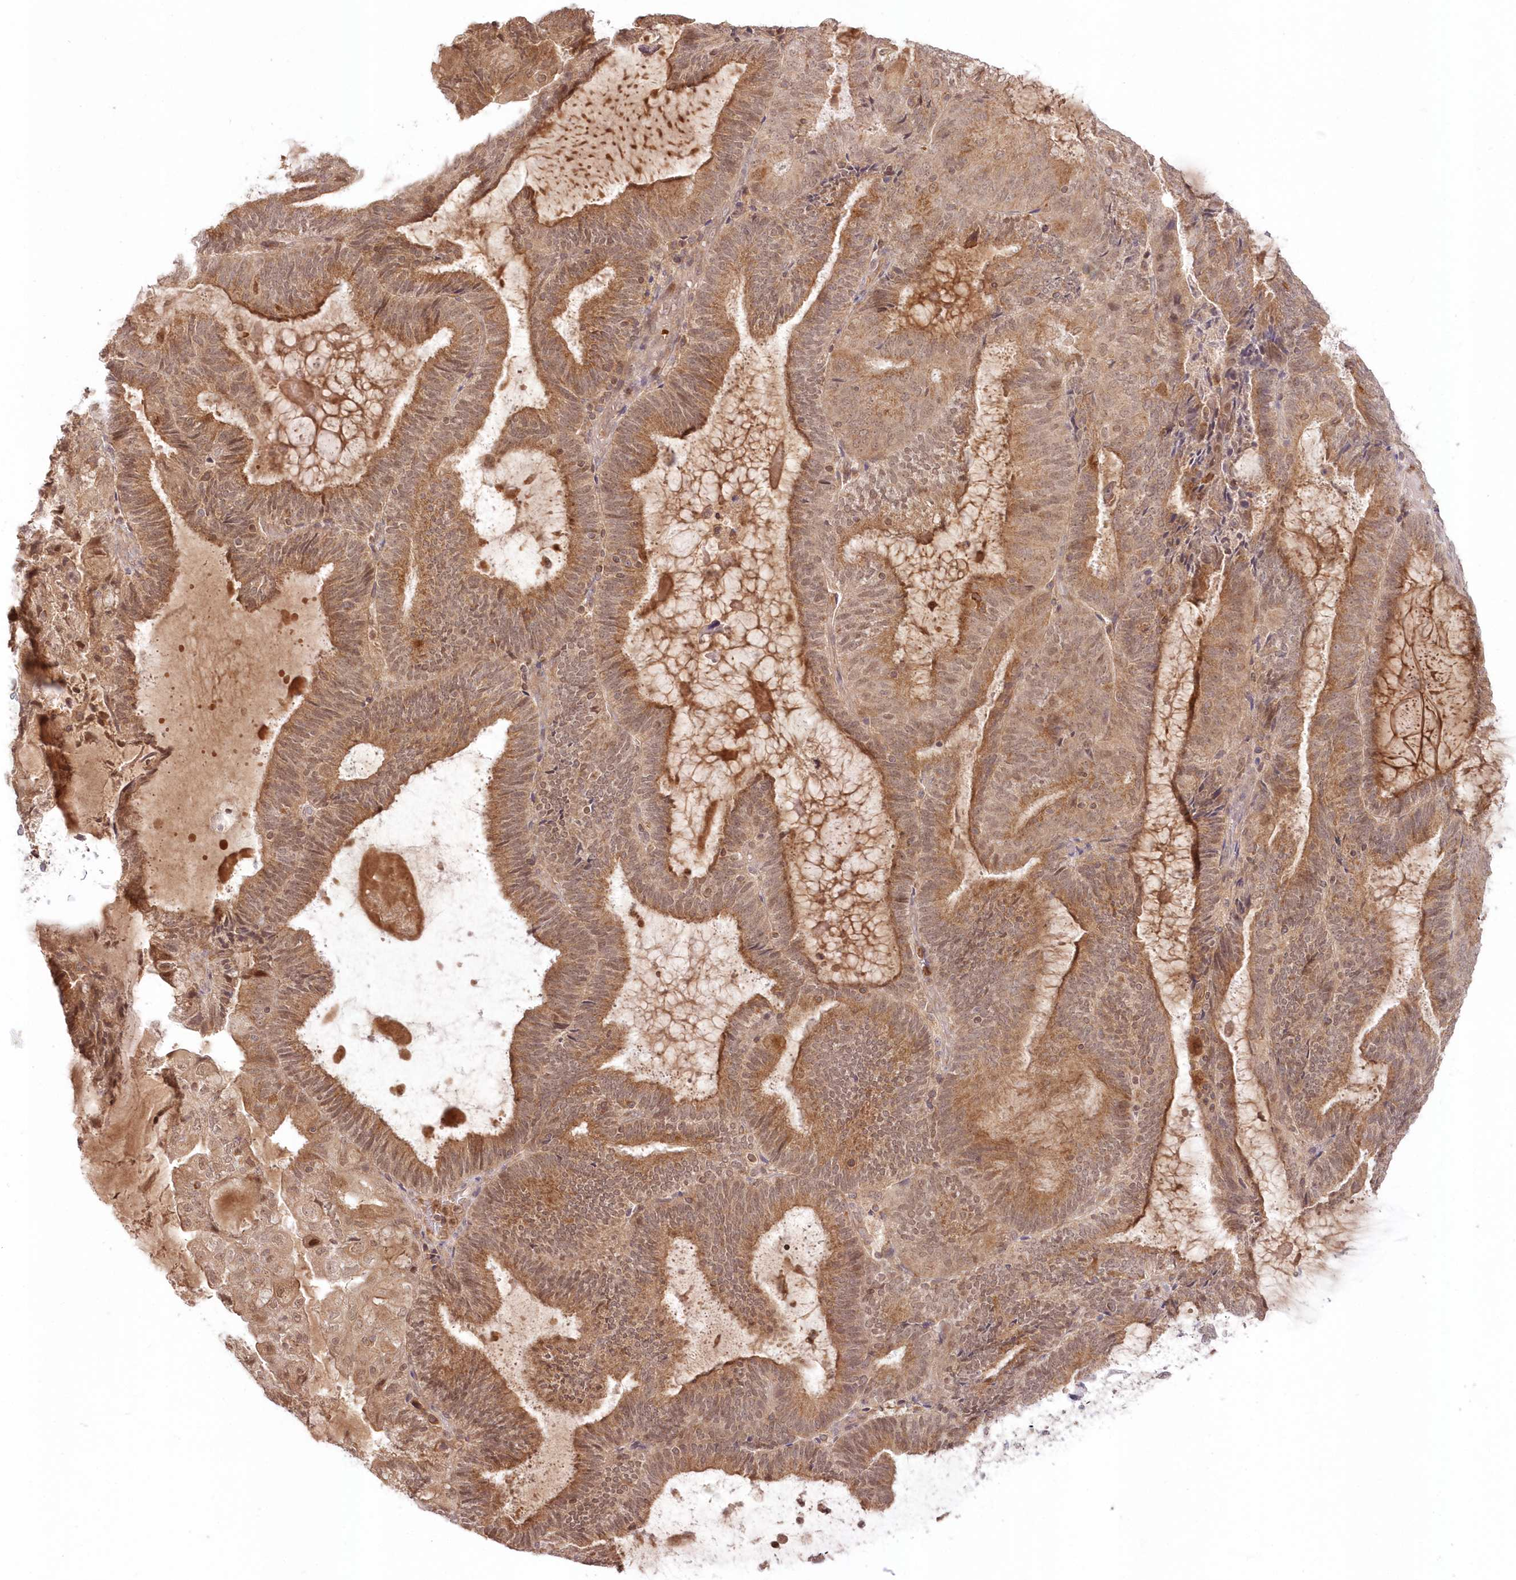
{"staining": {"intensity": "moderate", "quantity": ">75%", "location": "cytoplasmic/membranous"}, "tissue": "endometrial cancer", "cell_type": "Tumor cells", "image_type": "cancer", "snomed": [{"axis": "morphology", "description": "Adenocarcinoma, NOS"}, {"axis": "topography", "description": "Endometrium"}], "caption": "A micrograph of human endometrial cancer stained for a protein demonstrates moderate cytoplasmic/membranous brown staining in tumor cells. (Brightfield microscopy of DAB IHC at high magnification).", "gene": "MTMR3", "patient": {"sex": "female", "age": 81}}